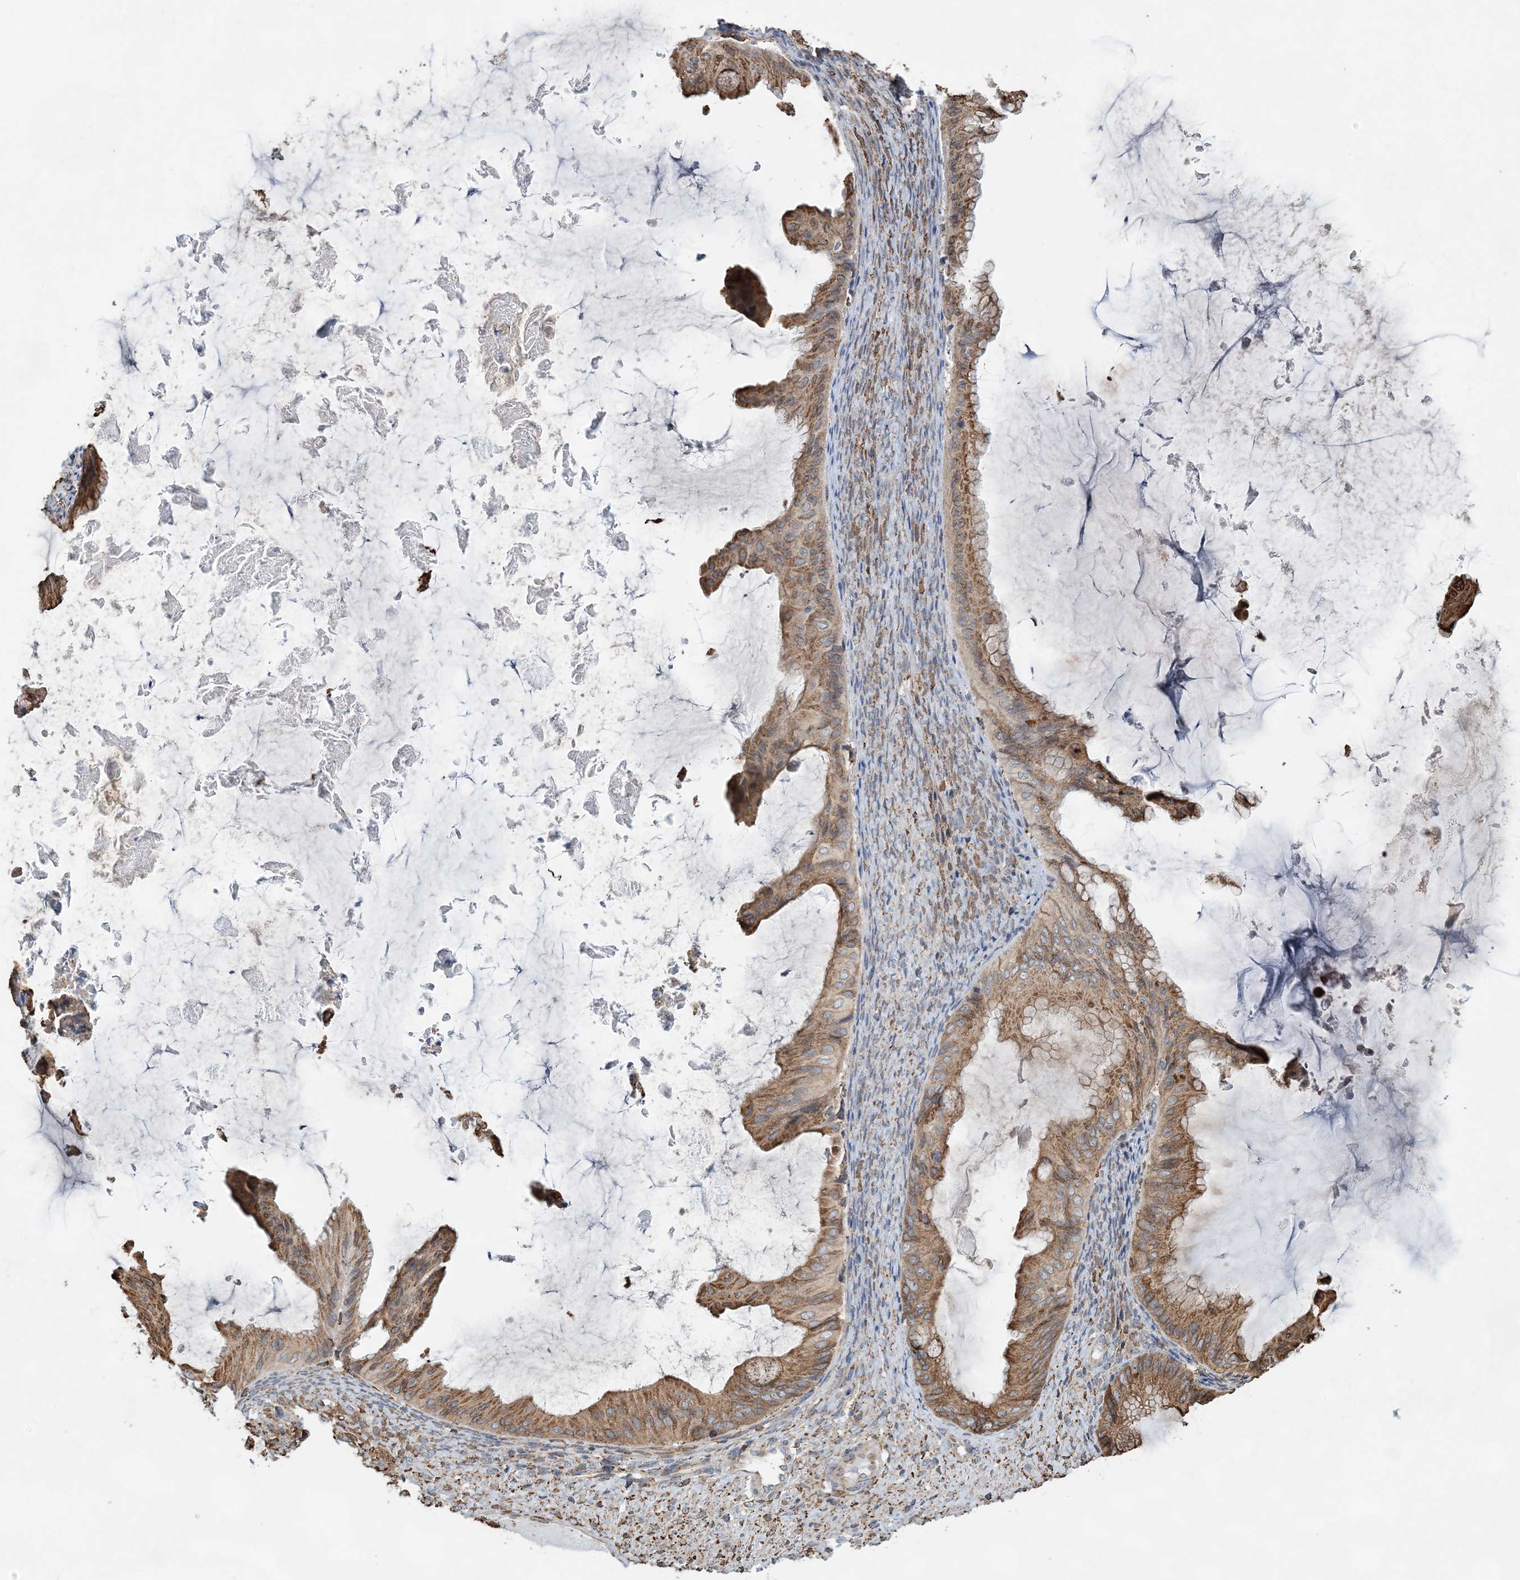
{"staining": {"intensity": "moderate", "quantity": ">75%", "location": "cytoplasmic/membranous"}, "tissue": "ovarian cancer", "cell_type": "Tumor cells", "image_type": "cancer", "snomed": [{"axis": "morphology", "description": "Cystadenocarcinoma, mucinous, NOS"}, {"axis": "topography", "description": "Ovary"}], "caption": "Approximately >75% of tumor cells in human ovarian cancer show moderate cytoplasmic/membranous protein positivity as visualized by brown immunohistochemical staining.", "gene": "WDR12", "patient": {"sex": "female", "age": 61}}